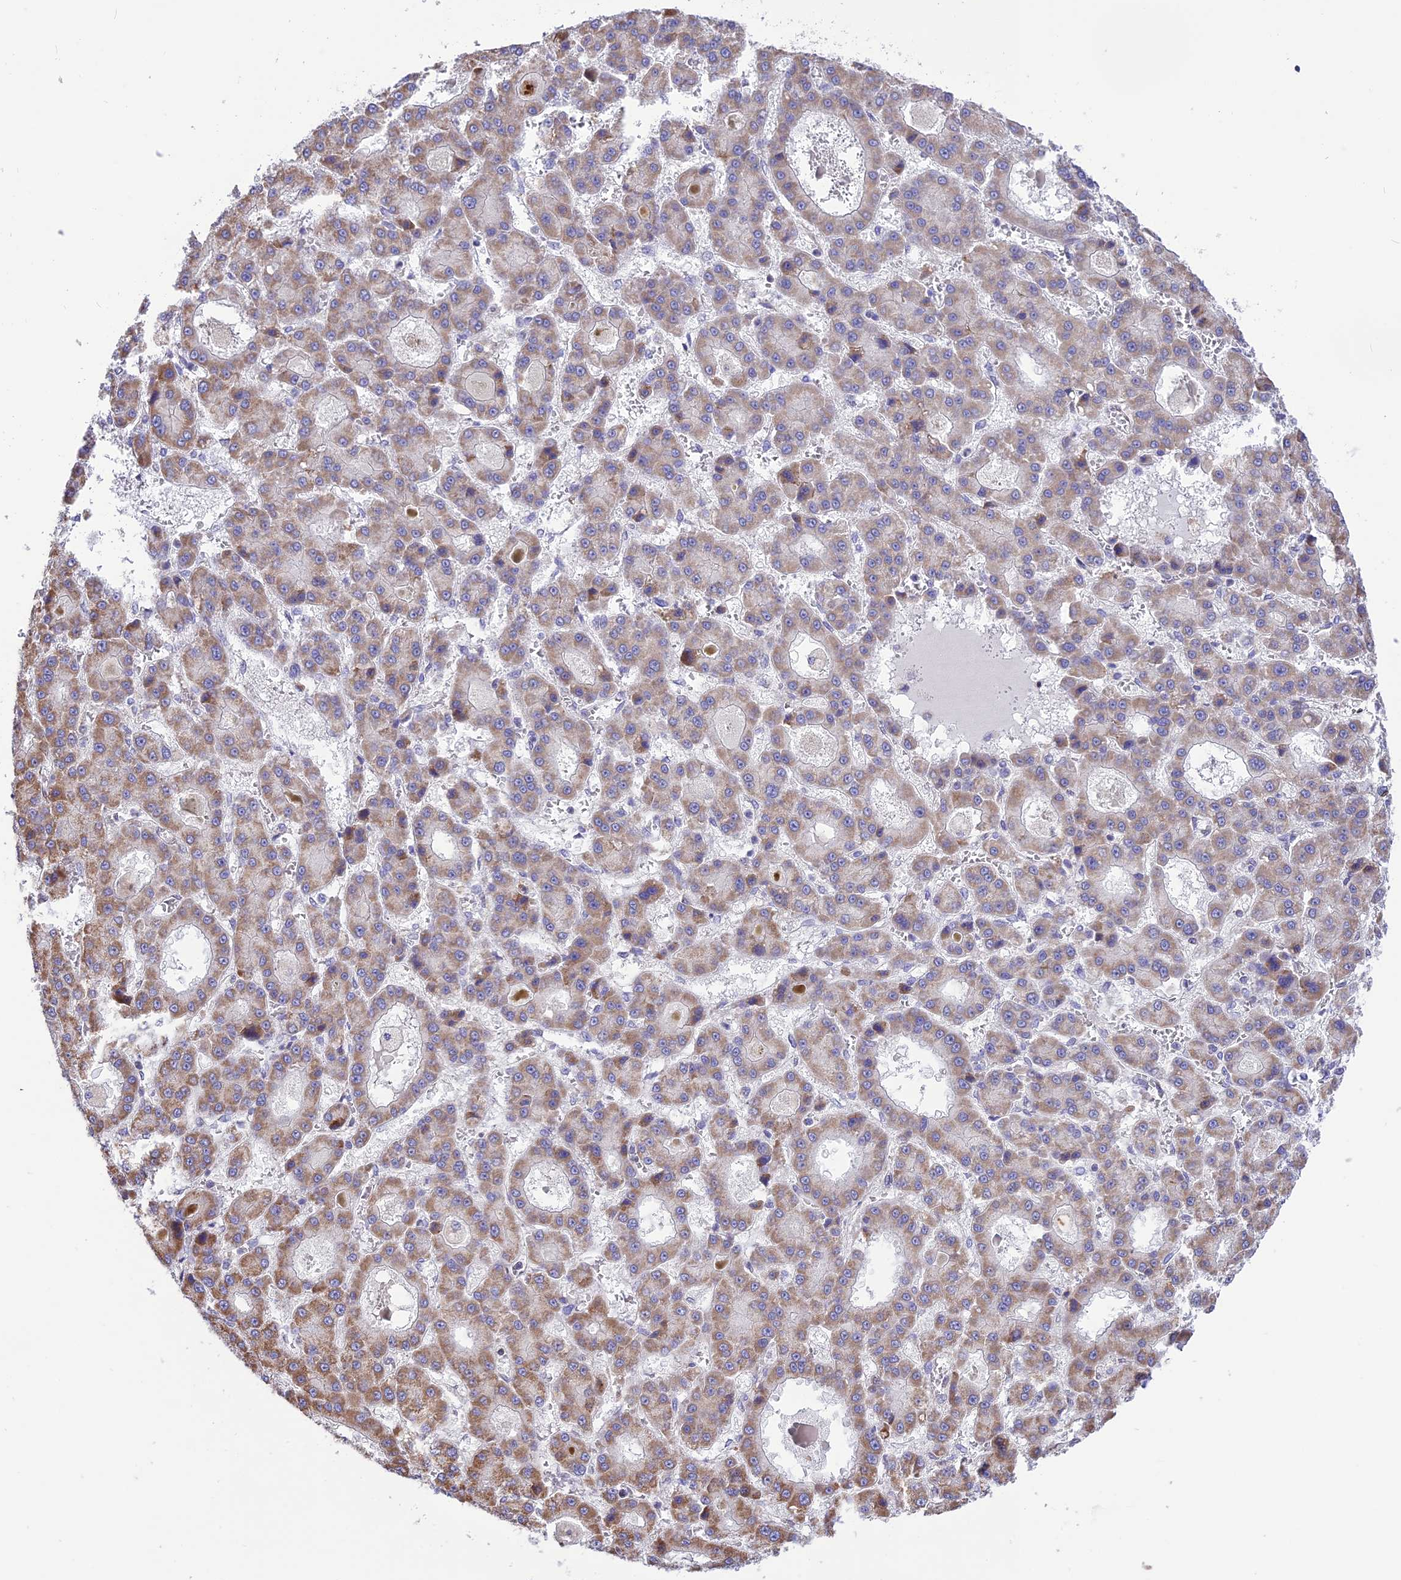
{"staining": {"intensity": "weak", "quantity": "25%-75%", "location": "cytoplasmic/membranous"}, "tissue": "liver cancer", "cell_type": "Tumor cells", "image_type": "cancer", "snomed": [{"axis": "morphology", "description": "Carcinoma, Hepatocellular, NOS"}, {"axis": "topography", "description": "Liver"}], "caption": "IHC staining of liver cancer (hepatocellular carcinoma), which exhibits low levels of weak cytoplasmic/membranous positivity in about 25%-75% of tumor cells indicating weak cytoplasmic/membranous protein staining. The staining was performed using DAB (brown) for protein detection and nuclei were counterstained in hematoxylin (blue).", "gene": "DOC2B", "patient": {"sex": "male", "age": 70}}